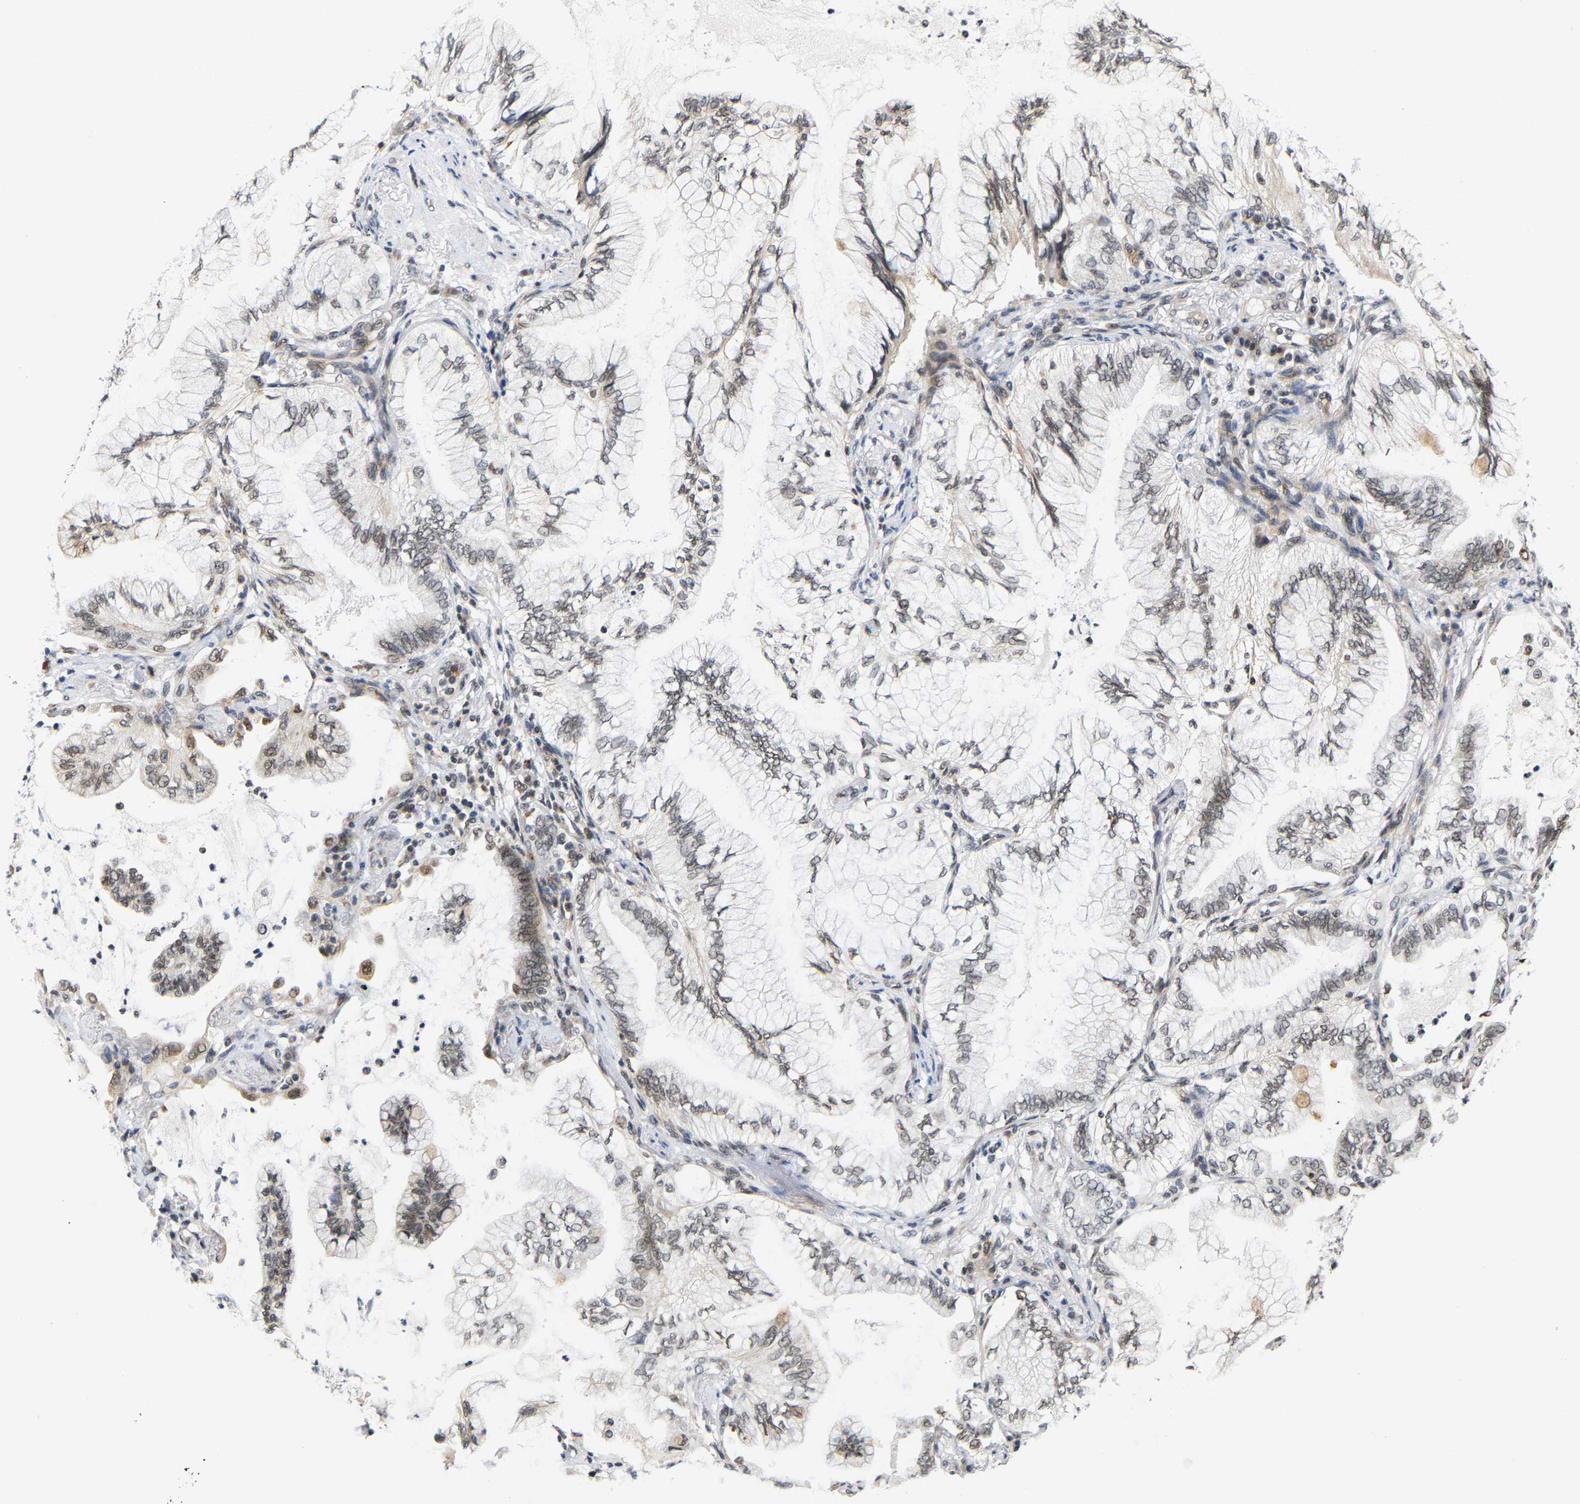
{"staining": {"intensity": "weak", "quantity": ">75%", "location": "nuclear"}, "tissue": "lung cancer", "cell_type": "Tumor cells", "image_type": "cancer", "snomed": [{"axis": "morphology", "description": "Normal tissue, NOS"}, {"axis": "morphology", "description": "Adenocarcinoma, NOS"}, {"axis": "topography", "description": "Bronchus"}, {"axis": "topography", "description": "Lung"}], "caption": "Immunohistochemical staining of human lung adenocarcinoma displays low levels of weak nuclear protein positivity in about >75% of tumor cells.", "gene": "ANKRD6", "patient": {"sex": "female", "age": 70}}